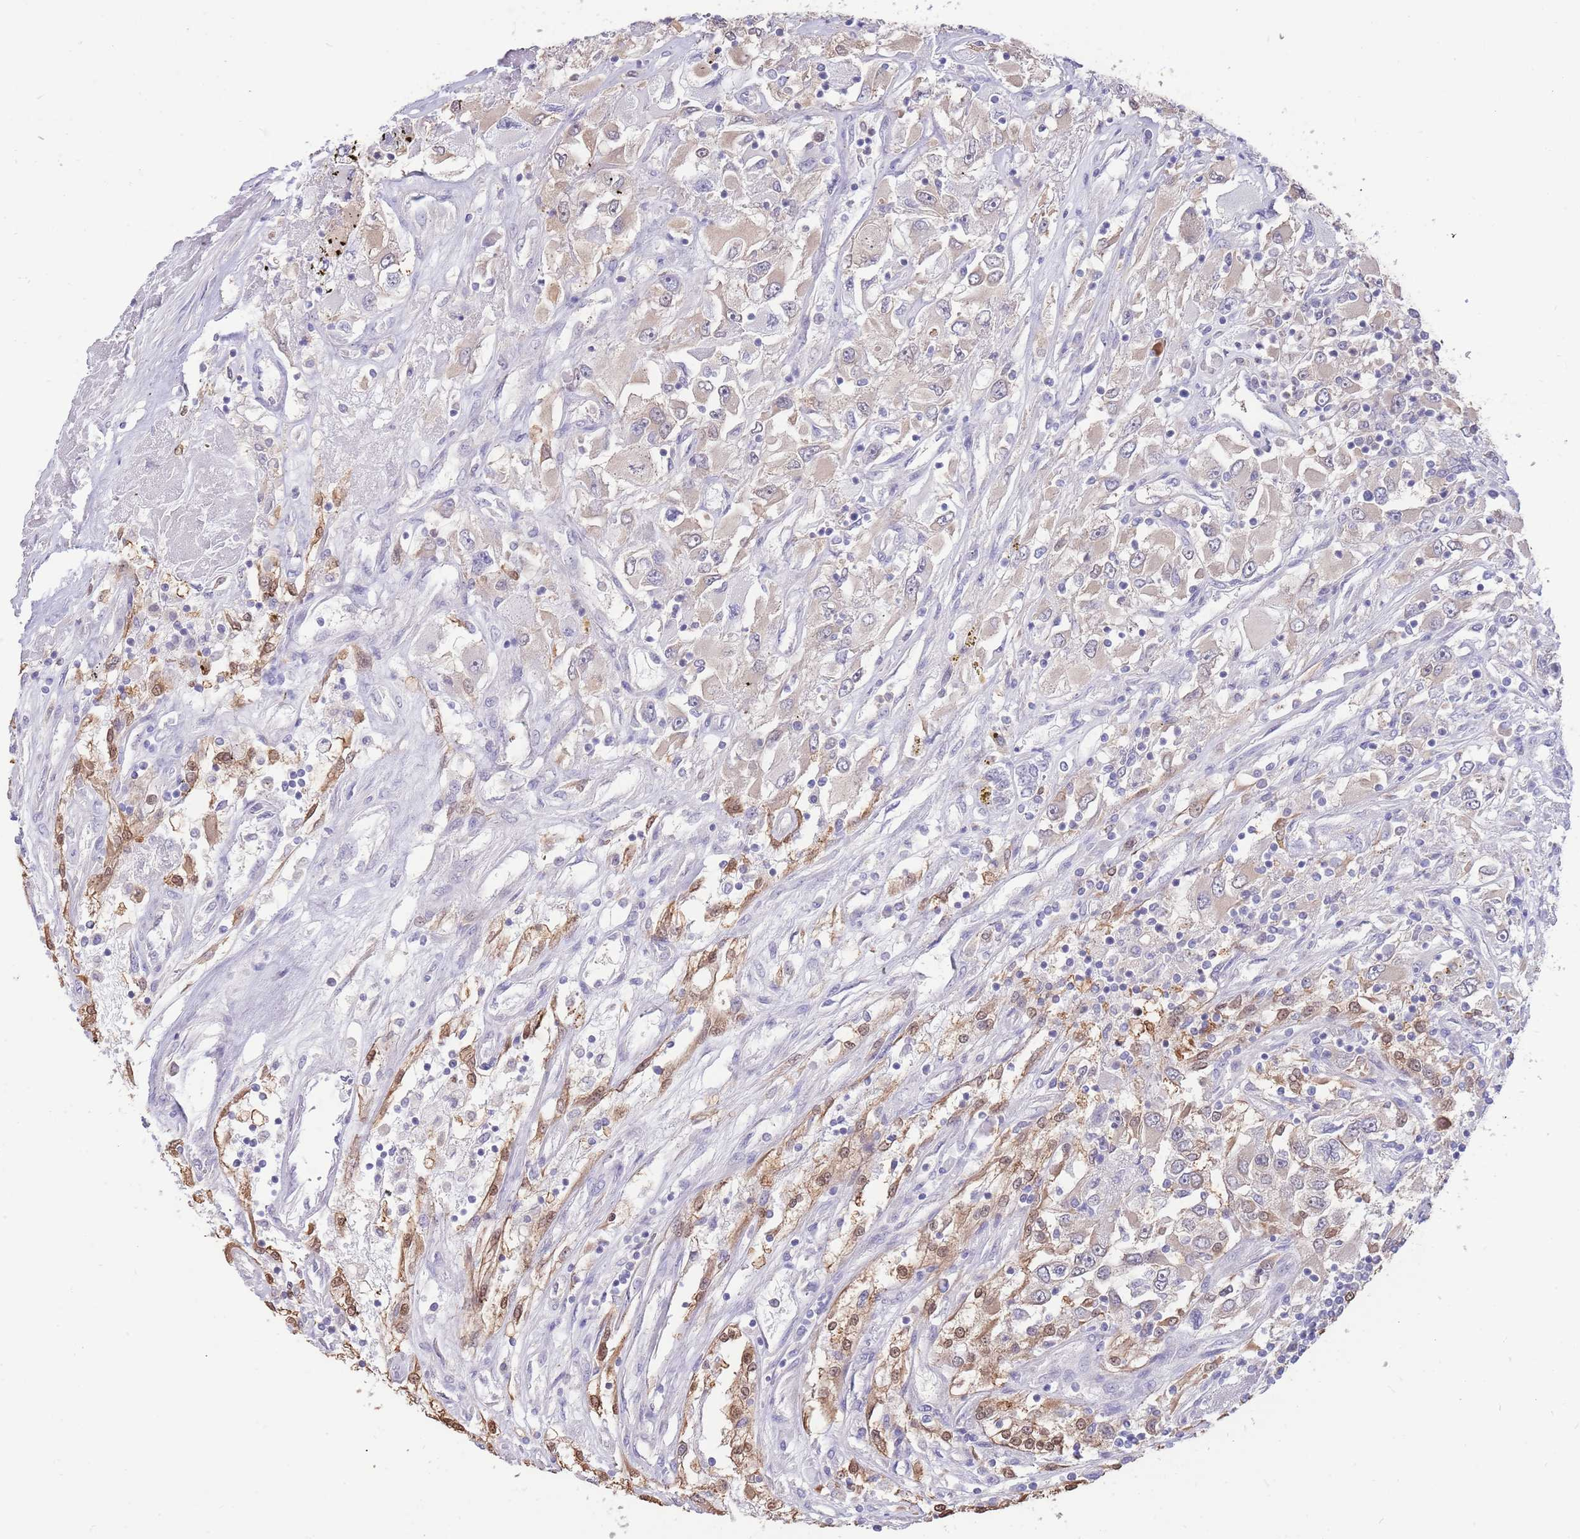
{"staining": {"intensity": "weak", "quantity": "<25%", "location": "cytoplasmic/membranous"}, "tissue": "renal cancer", "cell_type": "Tumor cells", "image_type": "cancer", "snomed": [{"axis": "morphology", "description": "Adenocarcinoma, NOS"}, {"axis": "topography", "description": "Kidney"}], "caption": "The photomicrograph demonstrates no significant staining in tumor cells of renal cancer (adenocarcinoma). (Stains: DAB (3,3'-diaminobenzidine) IHC with hematoxylin counter stain, Microscopy: brightfield microscopy at high magnification).", "gene": "AP5S1", "patient": {"sex": "female", "age": 52}}